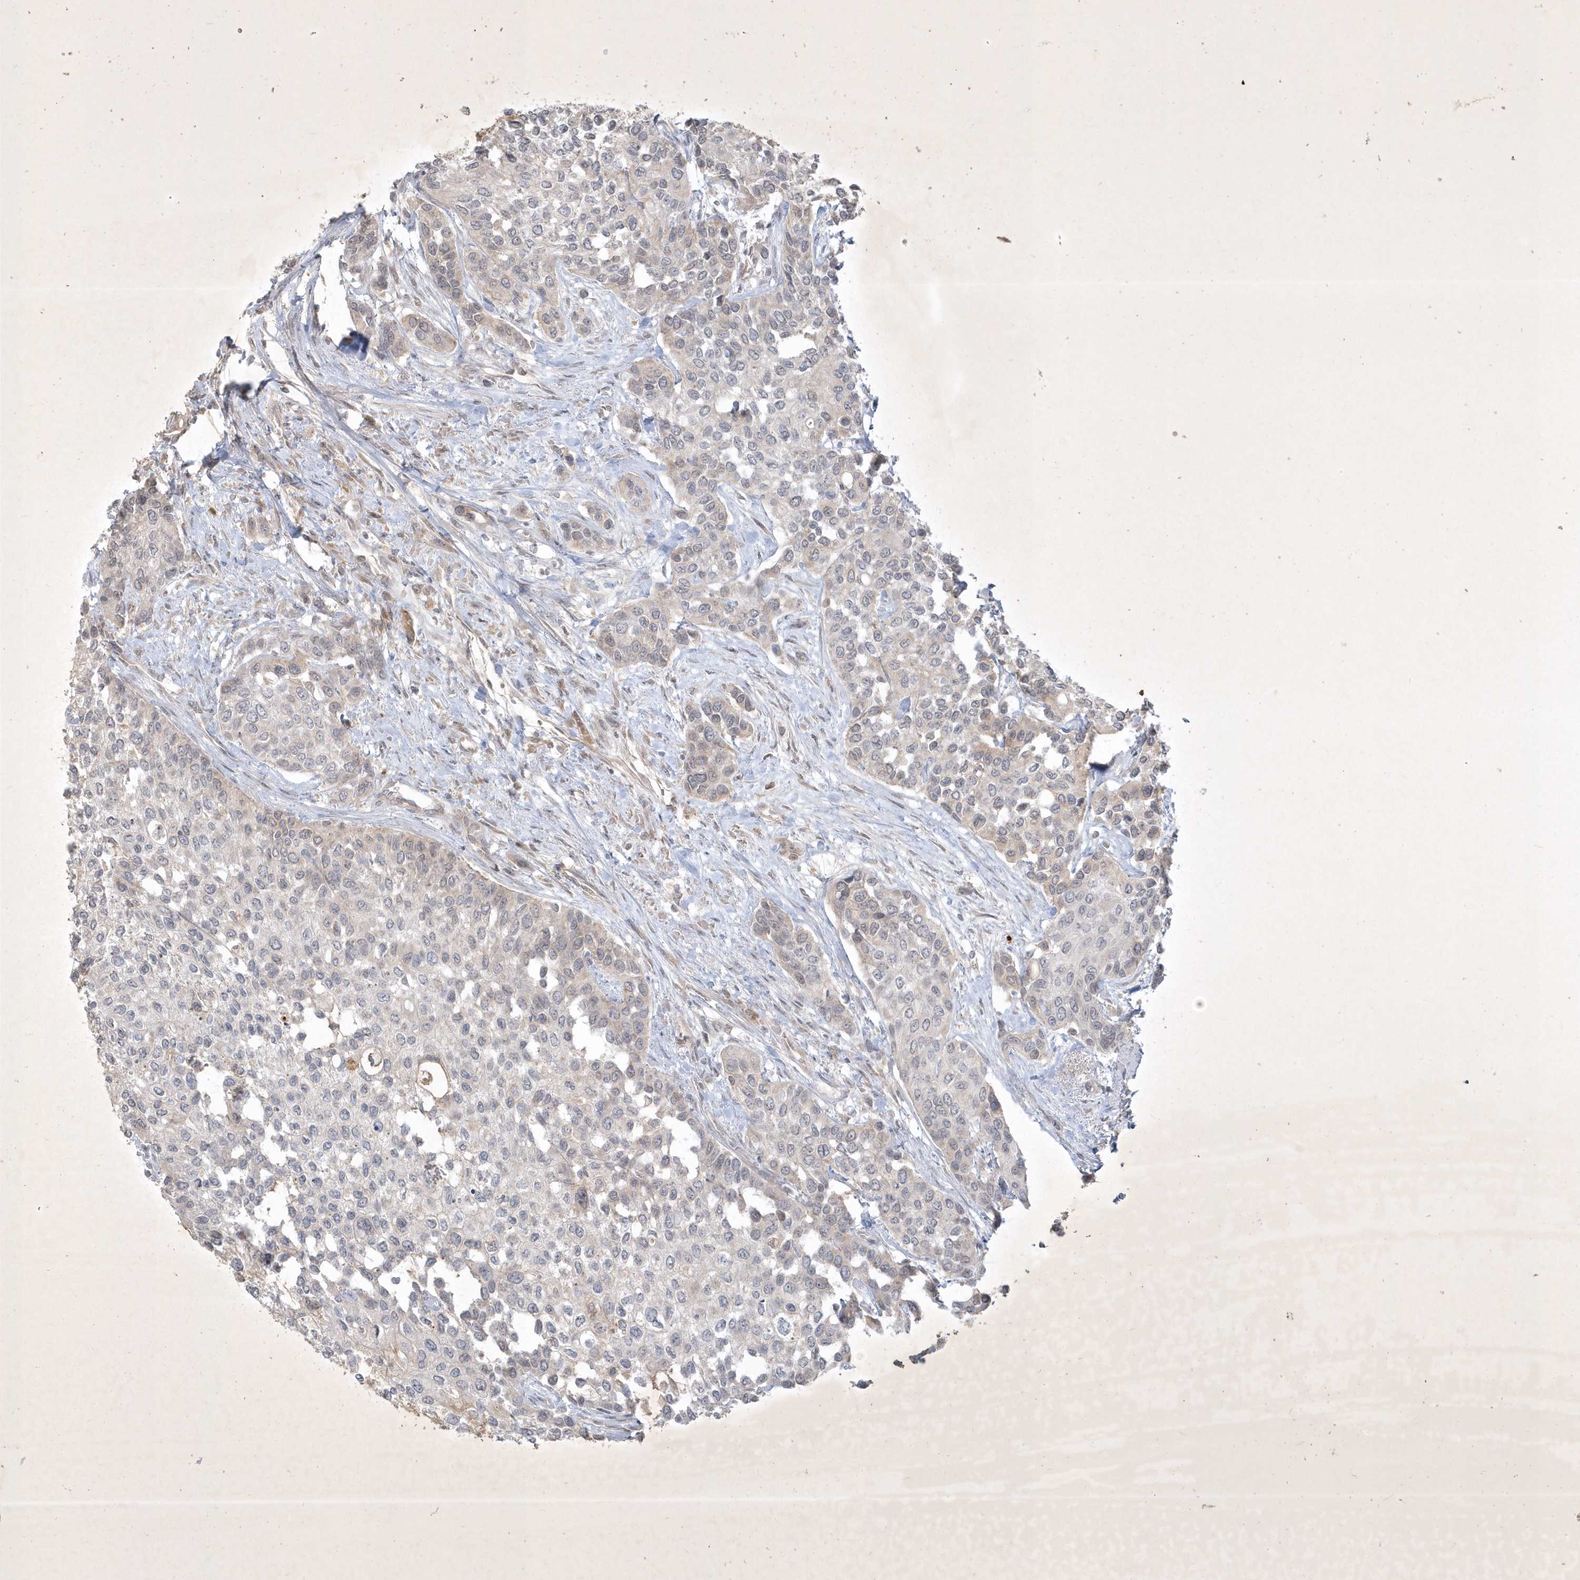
{"staining": {"intensity": "negative", "quantity": "none", "location": "none"}, "tissue": "urothelial cancer", "cell_type": "Tumor cells", "image_type": "cancer", "snomed": [{"axis": "morphology", "description": "Normal tissue, NOS"}, {"axis": "morphology", "description": "Urothelial carcinoma, High grade"}, {"axis": "topography", "description": "Vascular tissue"}, {"axis": "topography", "description": "Urinary bladder"}], "caption": "IHC micrograph of neoplastic tissue: urothelial cancer stained with DAB (3,3'-diaminobenzidine) shows no significant protein expression in tumor cells.", "gene": "BOD1", "patient": {"sex": "female", "age": 56}}